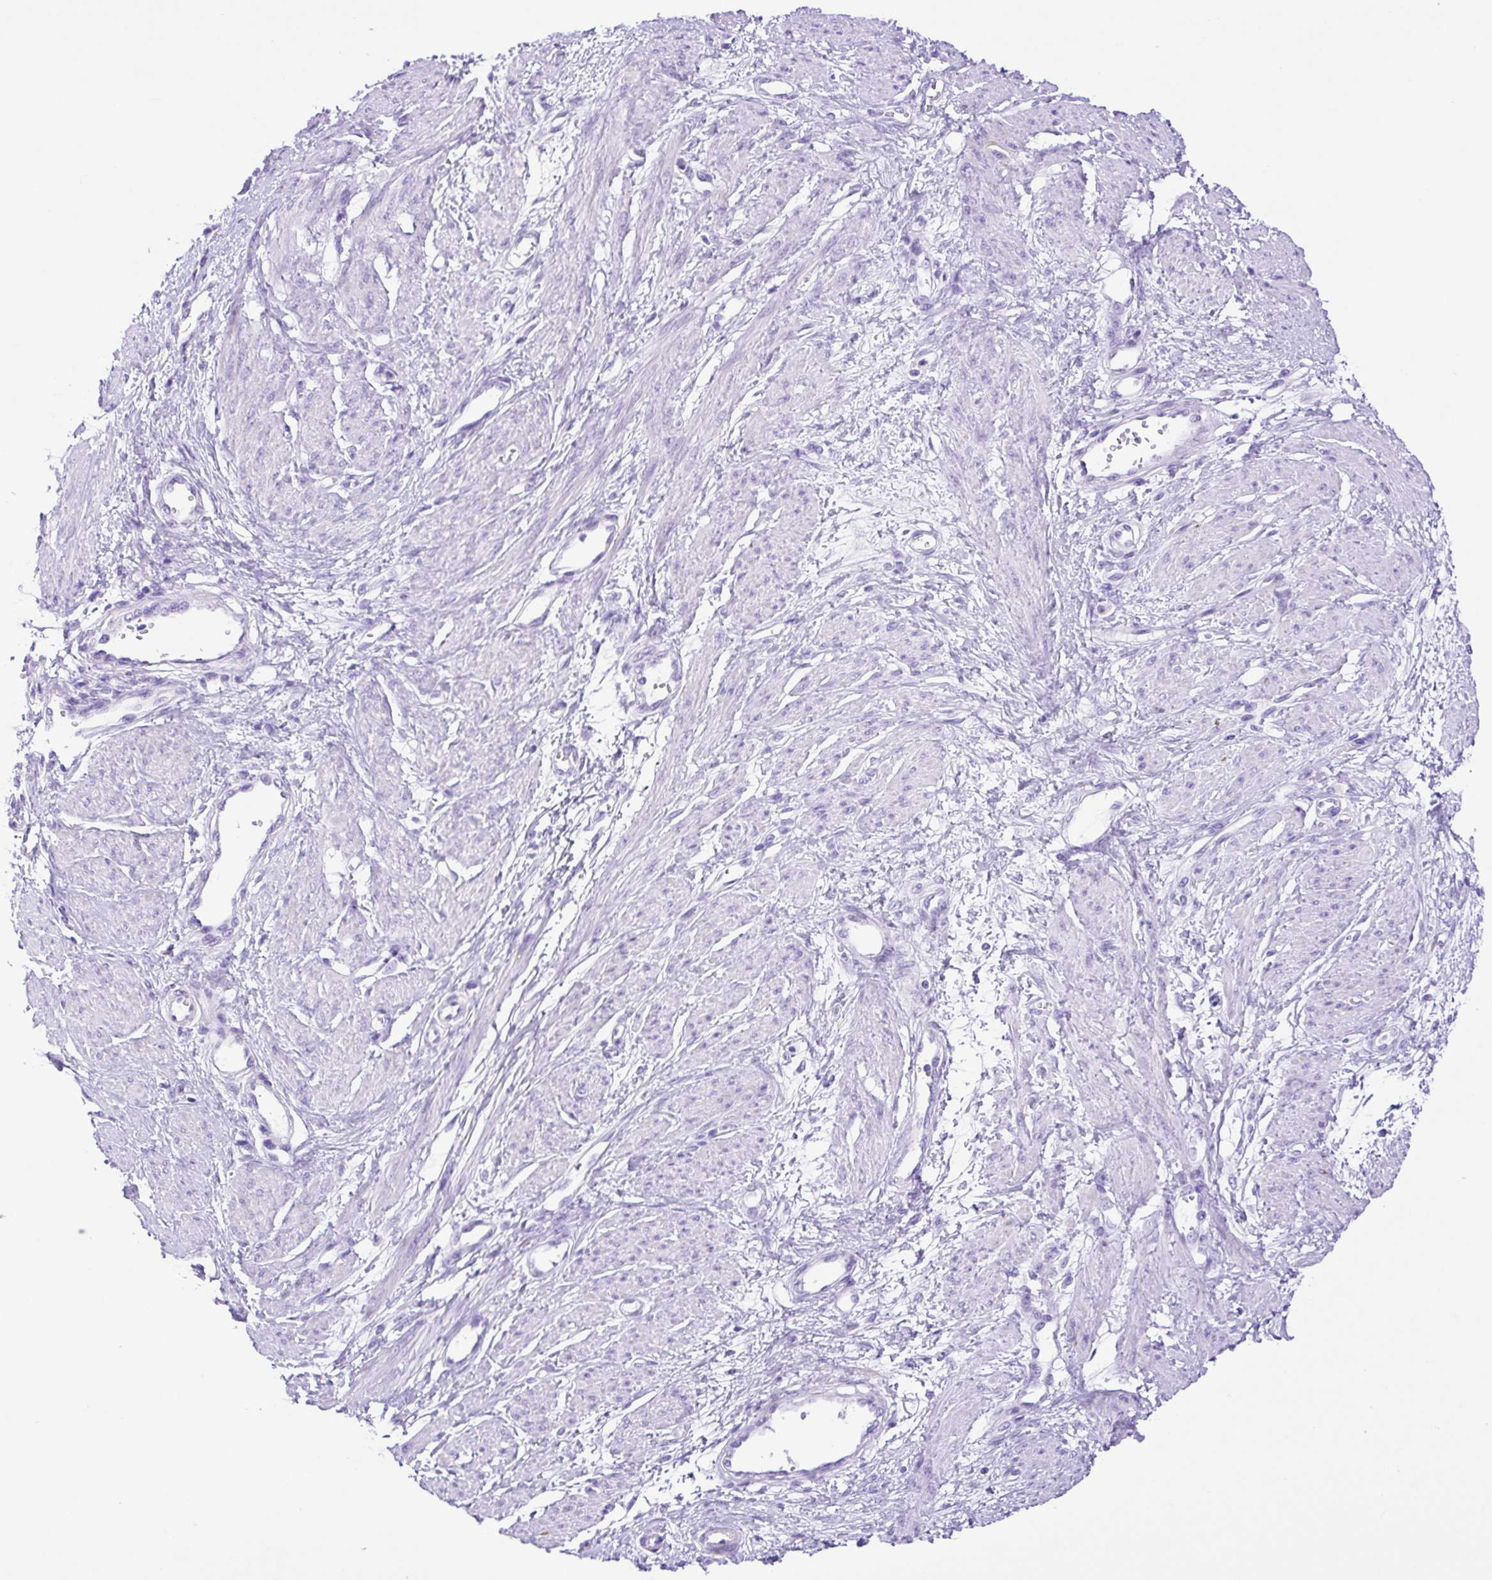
{"staining": {"intensity": "negative", "quantity": "none", "location": "none"}, "tissue": "smooth muscle", "cell_type": "Smooth muscle cells", "image_type": "normal", "snomed": [{"axis": "morphology", "description": "Normal tissue, NOS"}, {"axis": "topography", "description": "Smooth muscle"}, {"axis": "topography", "description": "Uterus"}], "caption": "Immunohistochemistry photomicrograph of unremarkable smooth muscle: human smooth muscle stained with DAB exhibits no significant protein staining in smooth muscle cells.", "gene": "SYT1", "patient": {"sex": "female", "age": 39}}